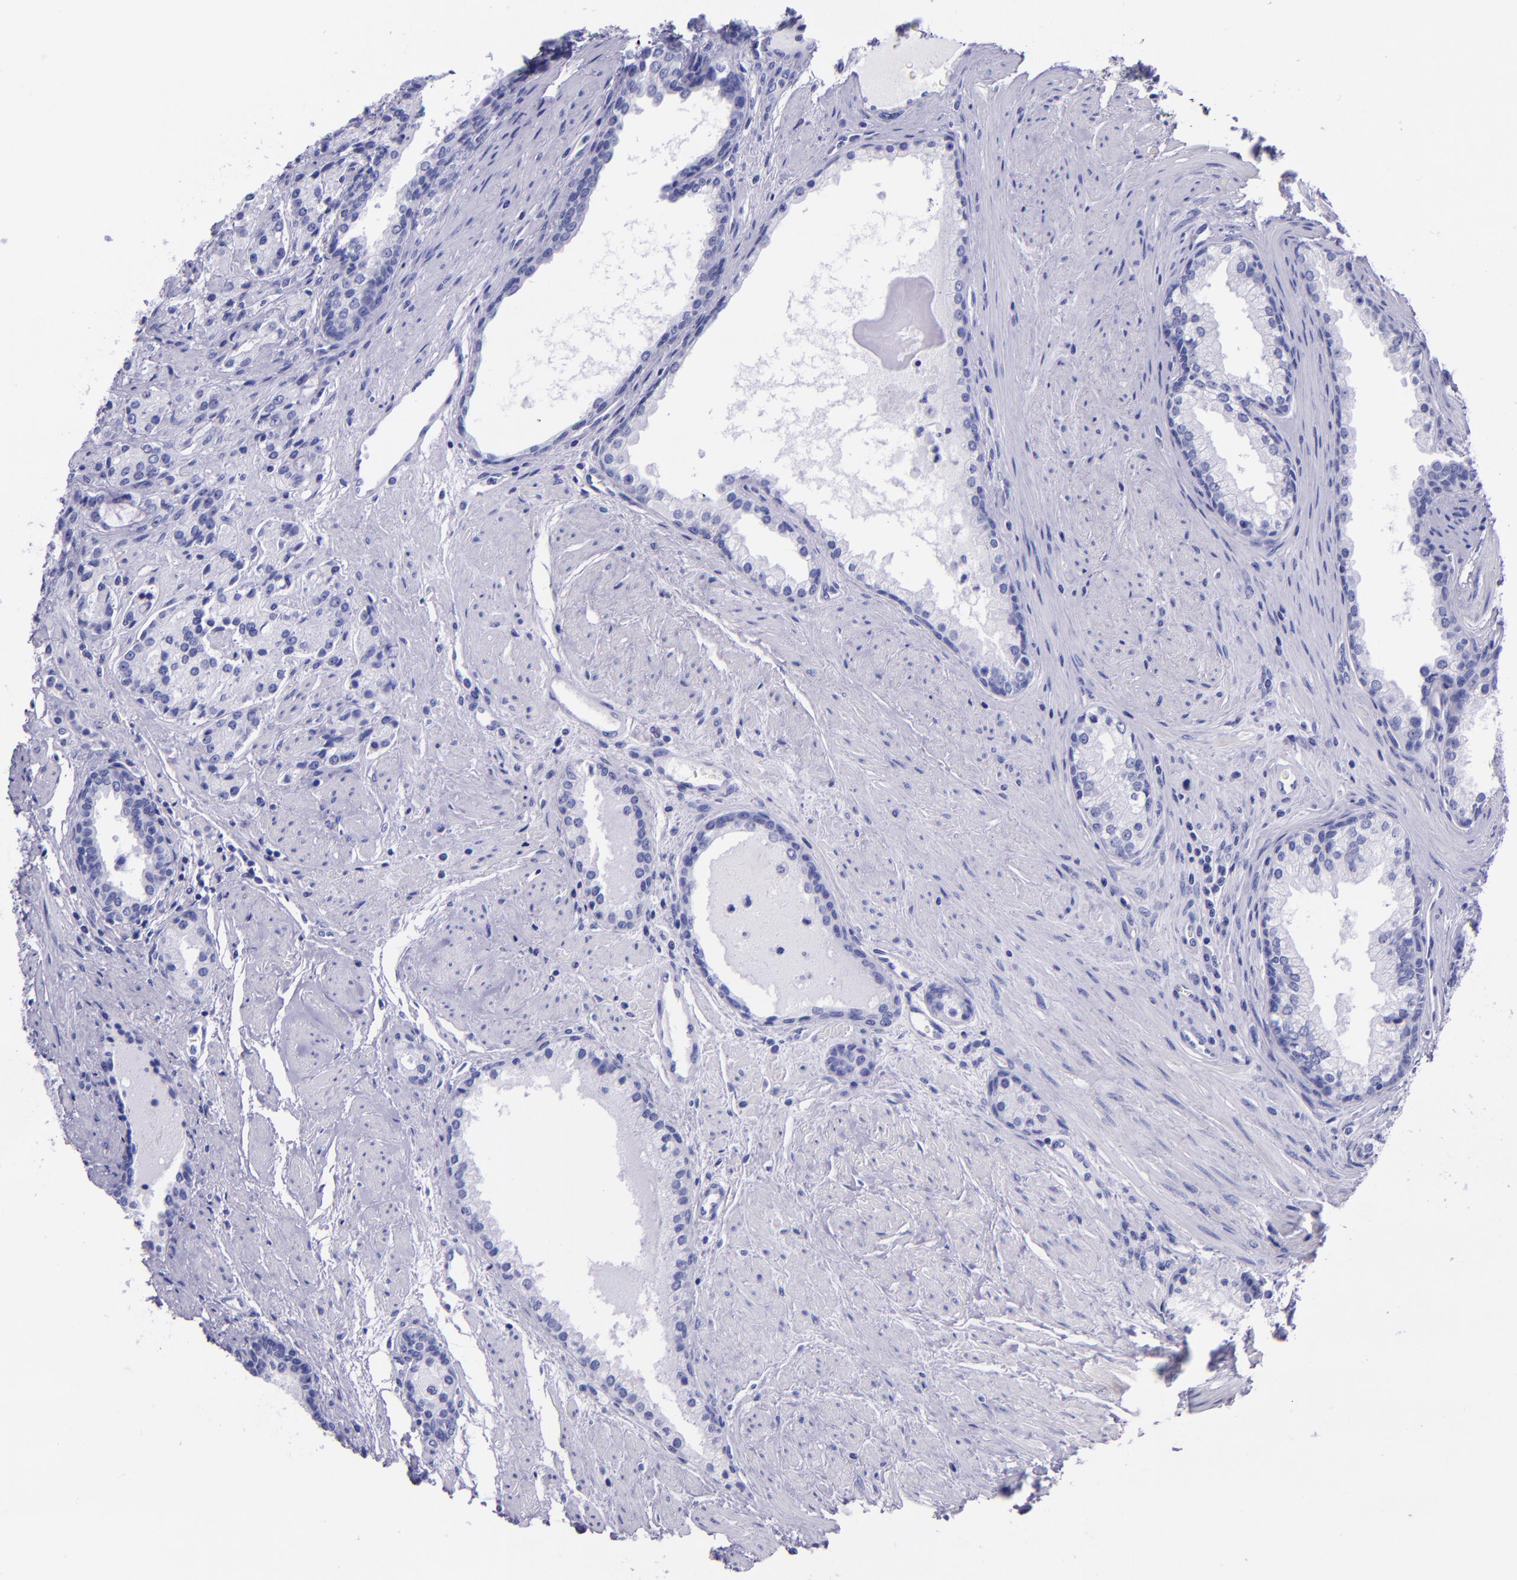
{"staining": {"intensity": "negative", "quantity": "none", "location": "none"}, "tissue": "prostate cancer", "cell_type": "Tumor cells", "image_type": "cancer", "snomed": [{"axis": "morphology", "description": "Adenocarcinoma, Medium grade"}, {"axis": "topography", "description": "Prostate"}], "caption": "Immunohistochemistry (IHC) histopathology image of neoplastic tissue: prostate cancer stained with DAB (3,3'-diaminobenzidine) exhibits no significant protein staining in tumor cells.", "gene": "MBP", "patient": {"sex": "male", "age": 72}}